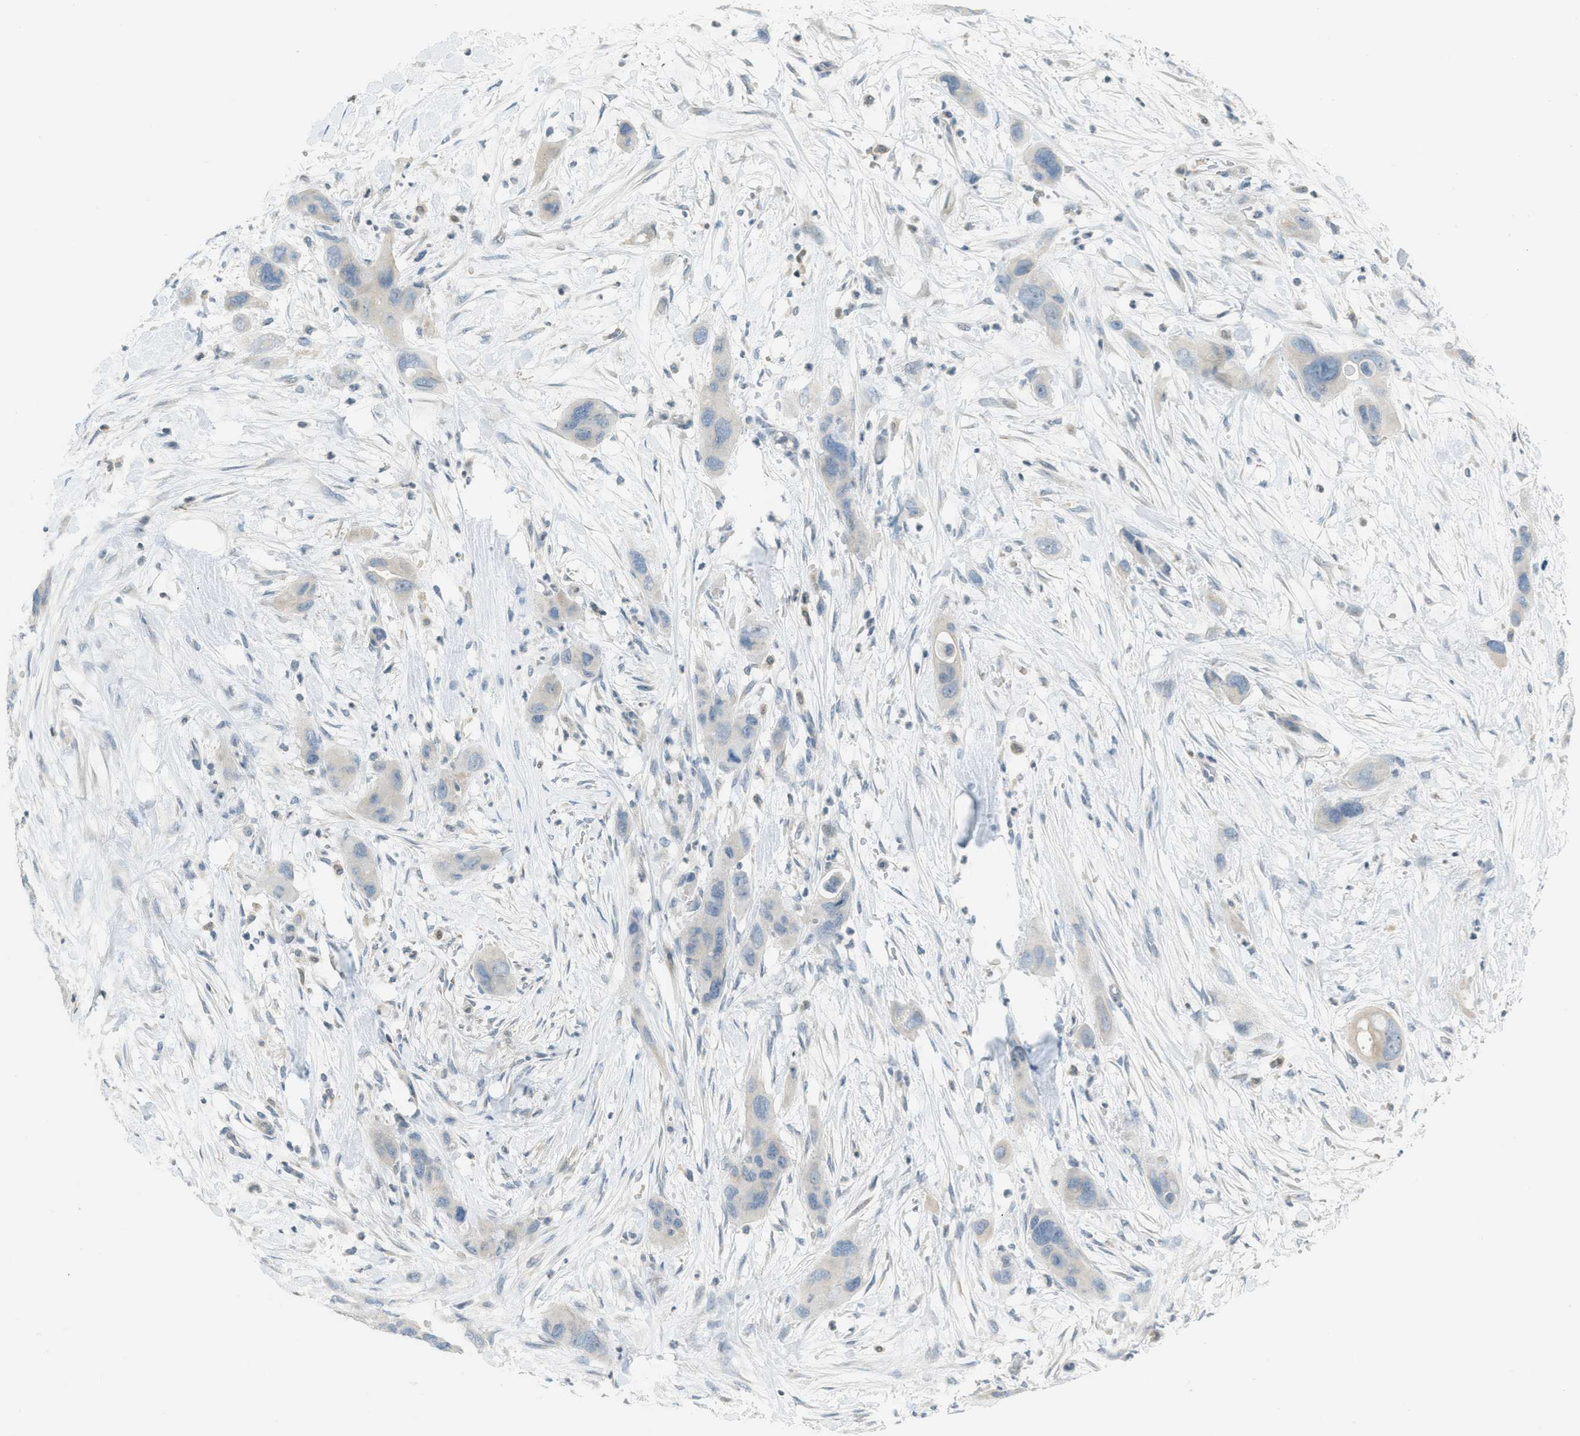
{"staining": {"intensity": "negative", "quantity": "none", "location": "none"}, "tissue": "pancreatic cancer", "cell_type": "Tumor cells", "image_type": "cancer", "snomed": [{"axis": "morphology", "description": "Adenocarcinoma, NOS"}, {"axis": "topography", "description": "Pancreas"}], "caption": "IHC photomicrograph of pancreatic adenocarcinoma stained for a protein (brown), which displays no staining in tumor cells.", "gene": "TXNDC2", "patient": {"sex": "female", "age": 71}}